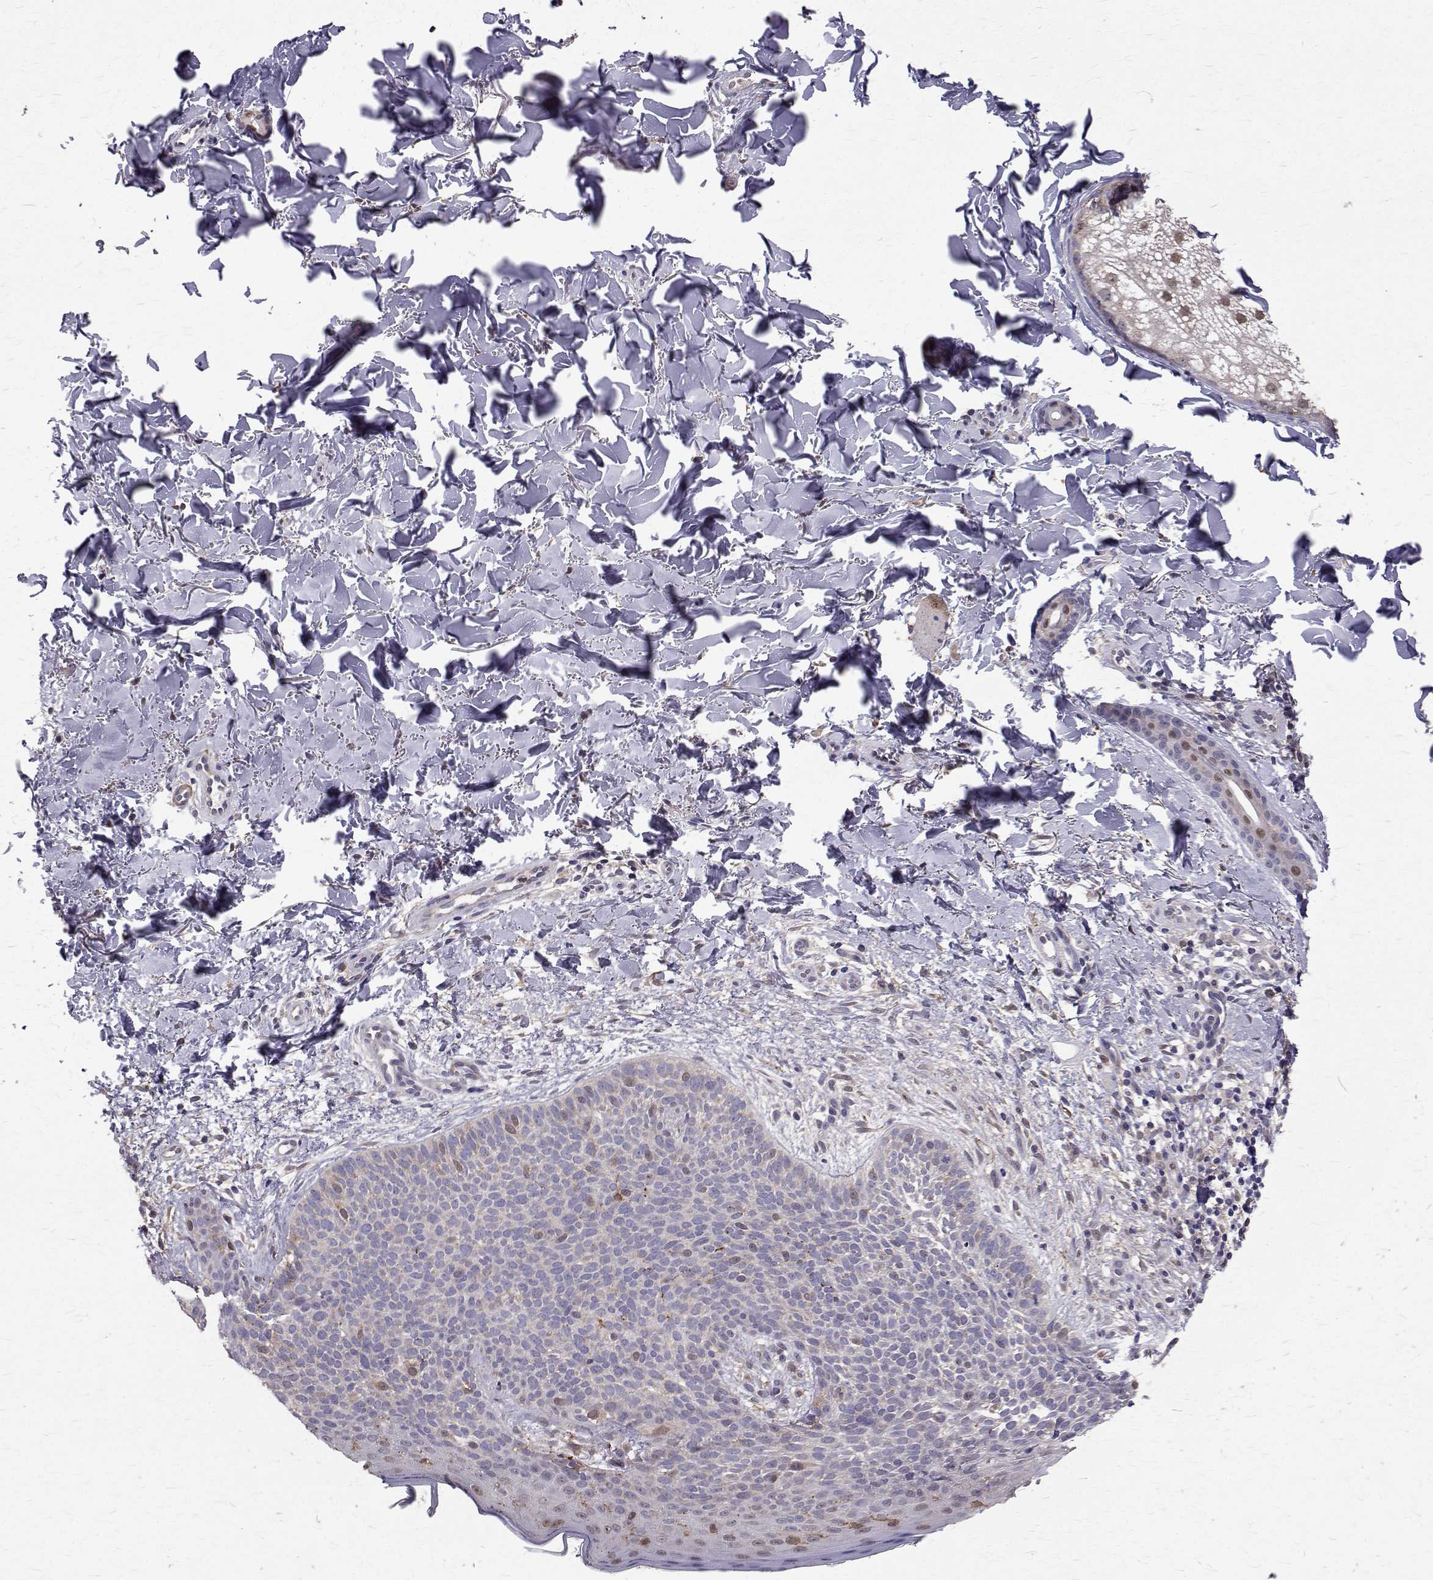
{"staining": {"intensity": "weak", "quantity": "<25%", "location": "nuclear"}, "tissue": "skin cancer", "cell_type": "Tumor cells", "image_type": "cancer", "snomed": [{"axis": "morphology", "description": "Basal cell carcinoma"}, {"axis": "topography", "description": "Skin"}], "caption": "An image of human skin cancer (basal cell carcinoma) is negative for staining in tumor cells.", "gene": "CCDC89", "patient": {"sex": "male", "age": 57}}